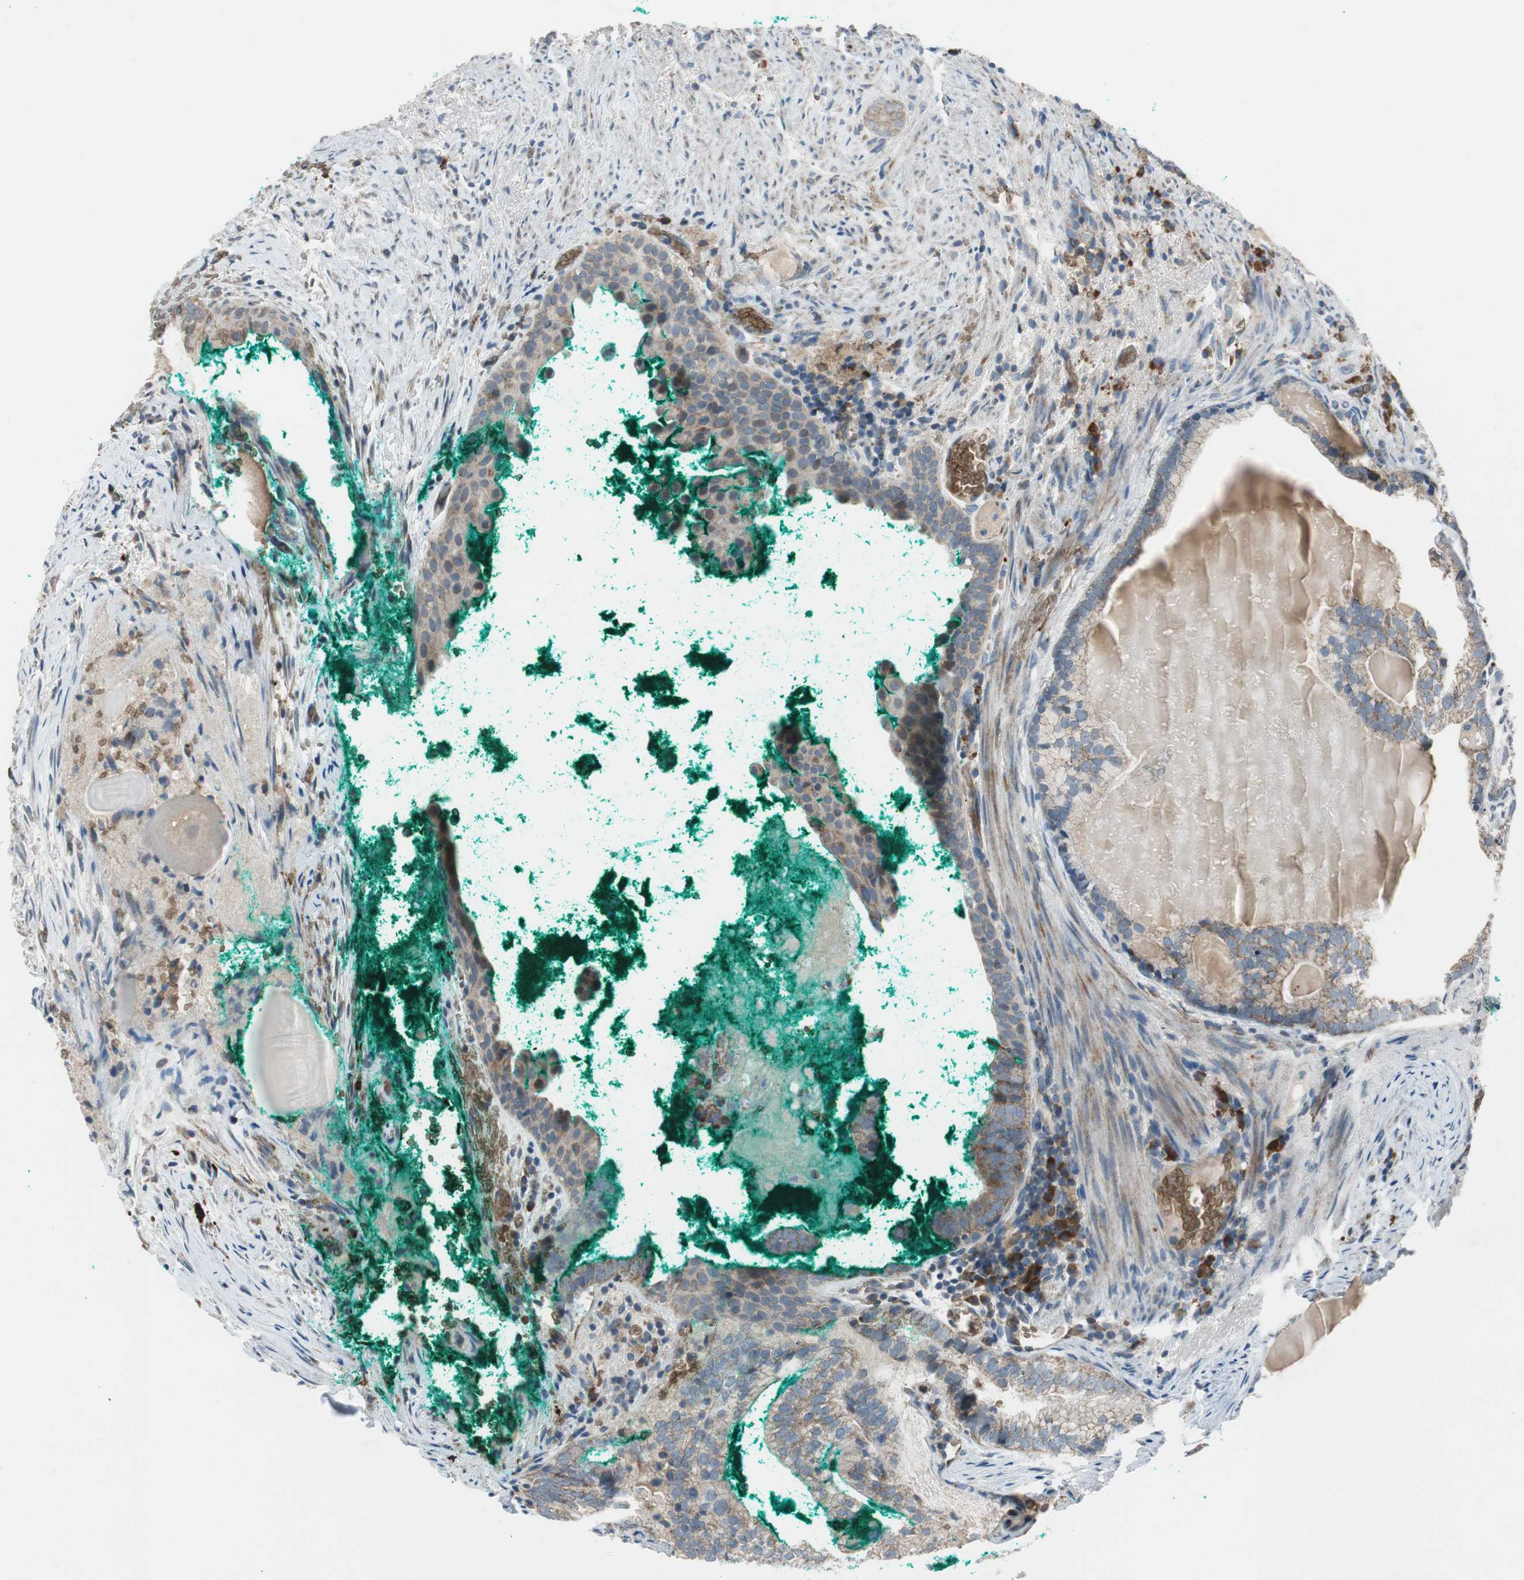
{"staining": {"intensity": "weak", "quantity": ">75%", "location": "cytoplasmic/membranous"}, "tissue": "prostate cancer", "cell_type": "Tumor cells", "image_type": "cancer", "snomed": [{"axis": "morphology", "description": "Adenocarcinoma, High grade"}, {"axis": "topography", "description": "Prostate"}], "caption": "Protein expression by IHC reveals weak cytoplasmic/membranous expression in approximately >75% of tumor cells in high-grade adenocarcinoma (prostate).", "gene": "GYPC", "patient": {"sex": "male", "age": 66}}